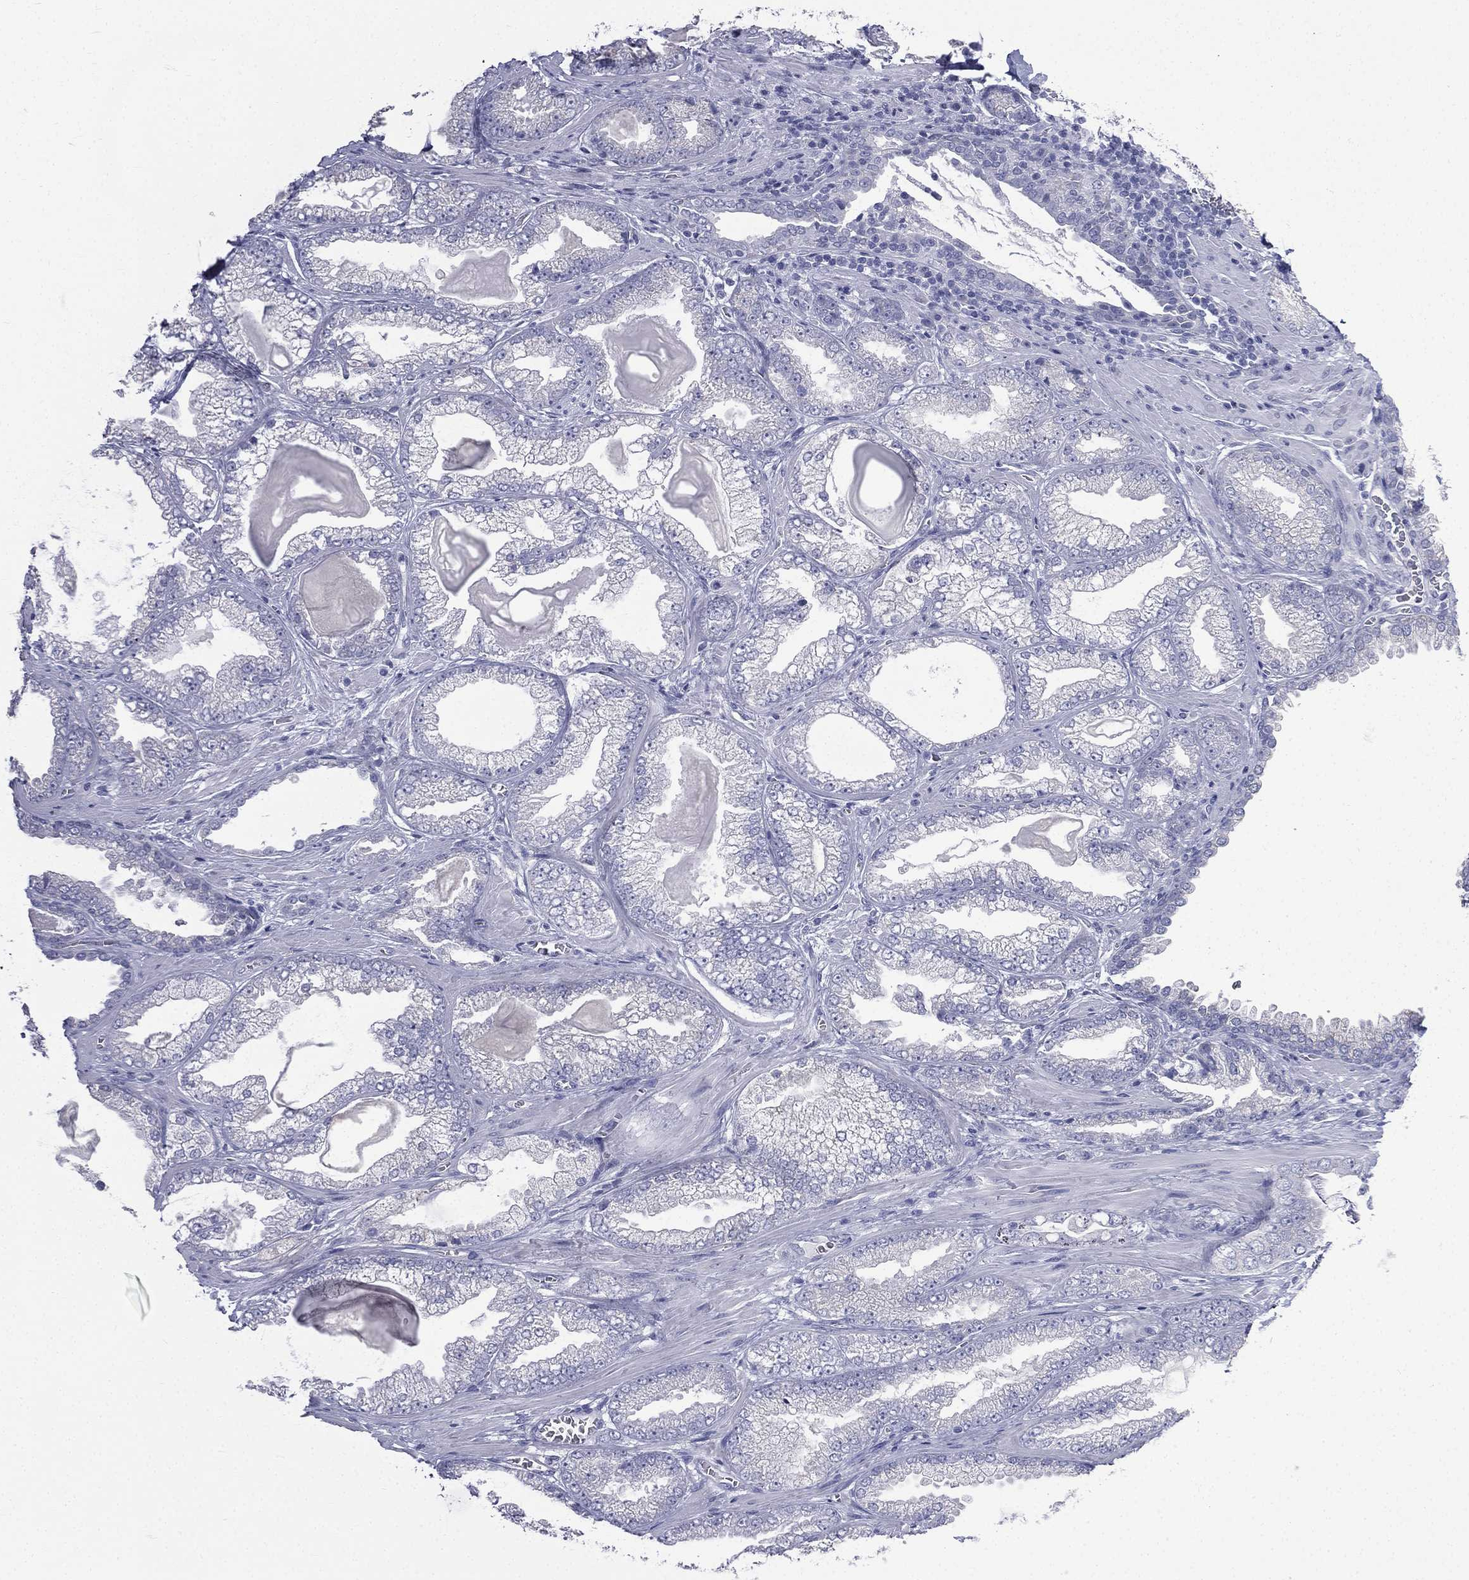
{"staining": {"intensity": "negative", "quantity": "none", "location": "none"}, "tissue": "prostate cancer", "cell_type": "Tumor cells", "image_type": "cancer", "snomed": [{"axis": "morphology", "description": "Adenocarcinoma, Low grade"}, {"axis": "topography", "description": "Prostate"}], "caption": "Tumor cells are negative for protein expression in human prostate cancer. Nuclei are stained in blue.", "gene": "CES2", "patient": {"sex": "male", "age": 57}}